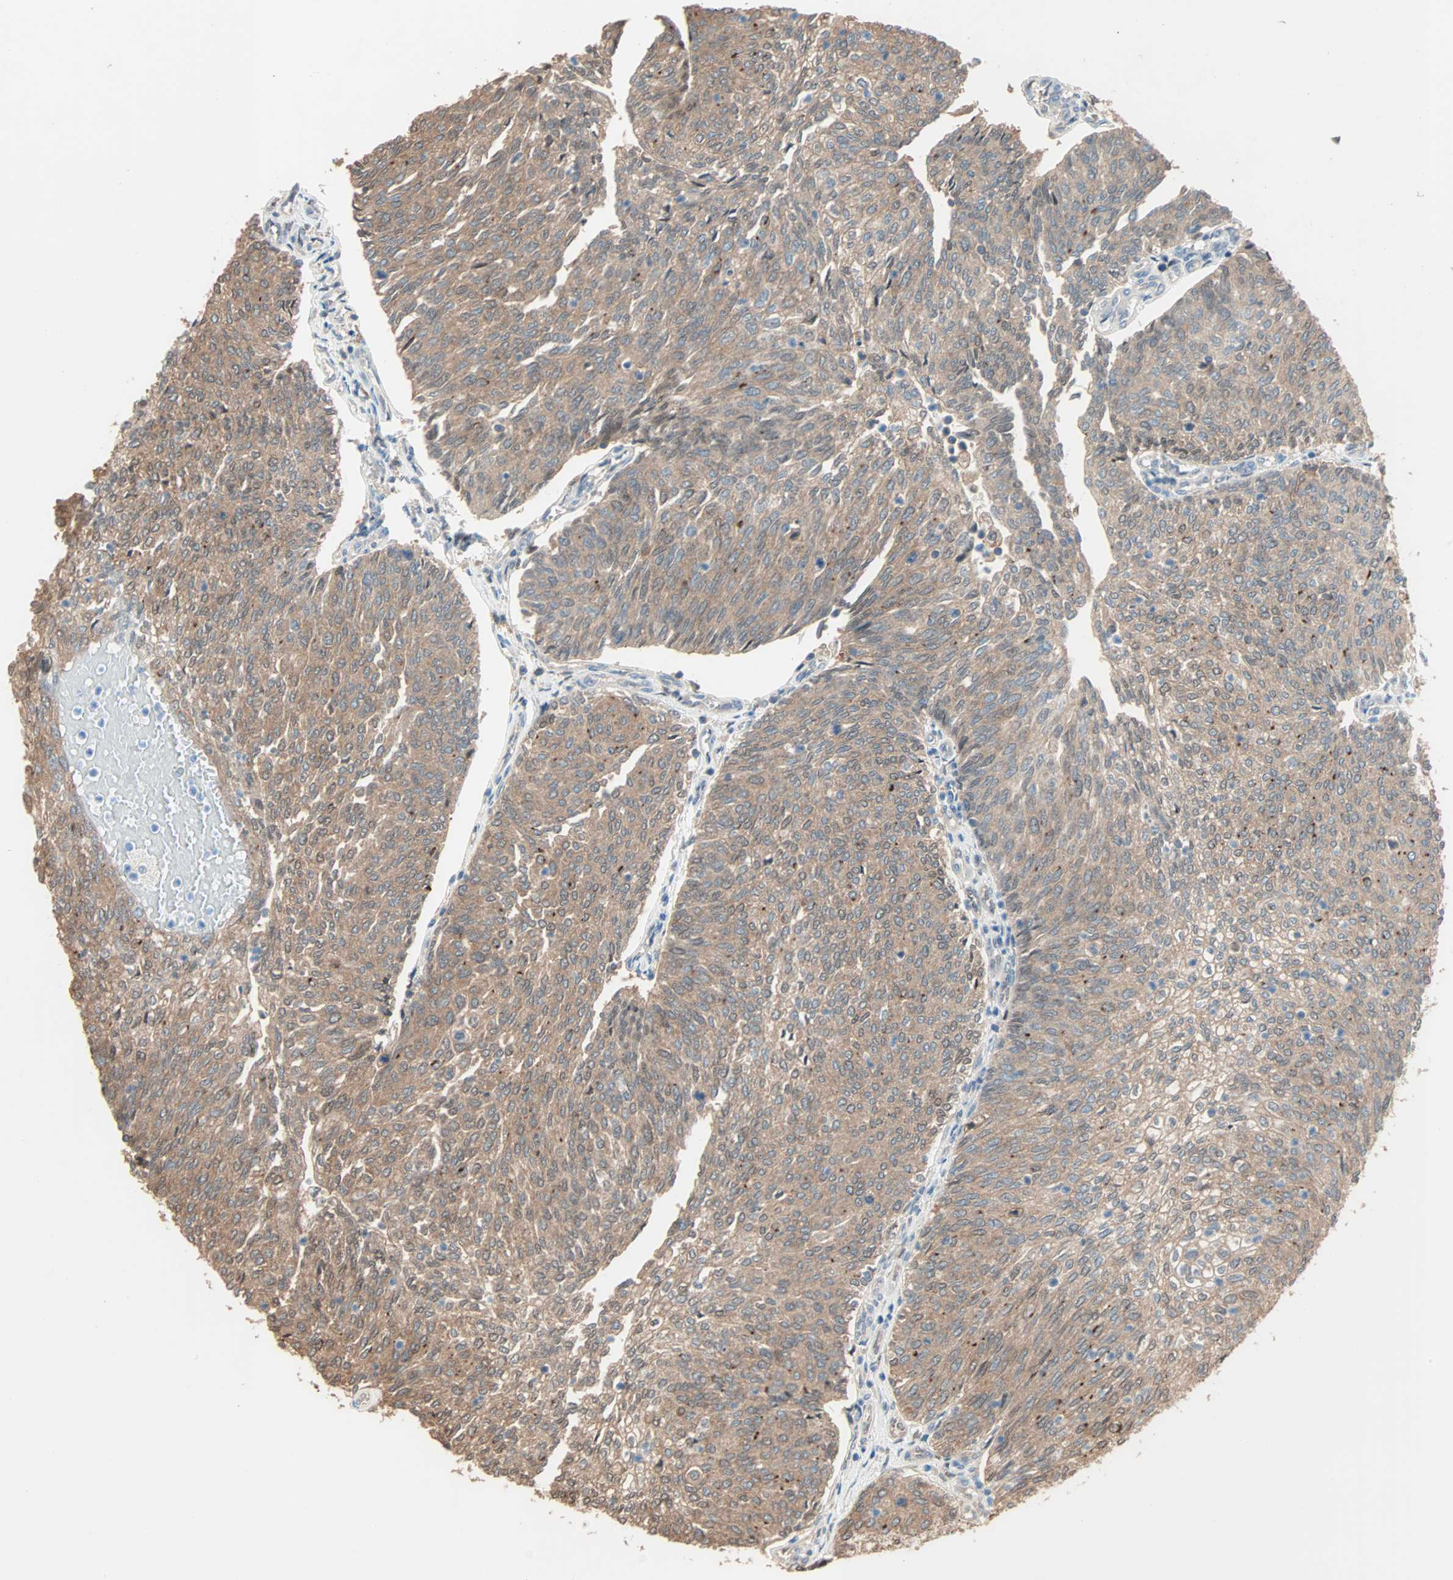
{"staining": {"intensity": "moderate", "quantity": ">75%", "location": "cytoplasmic/membranous"}, "tissue": "urothelial cancer", "cell_type": "Tumor cells", "image_type": "cancer", "snomed": [{"axis": "morphology", "description": "Urothelial carcinoma, Low grade"}, {"axis": "topography", "description": "Urinary bladder"}], "caption": "Moderate cytoplasmic/membranous positivity is present in about >75% of tumor cells in urothelial carcinoma (low-grade). (IHC, brightfield microscopy, high magnification).", "gene": "PRDX1", "patient": {"sex": "female", "age": 79}}